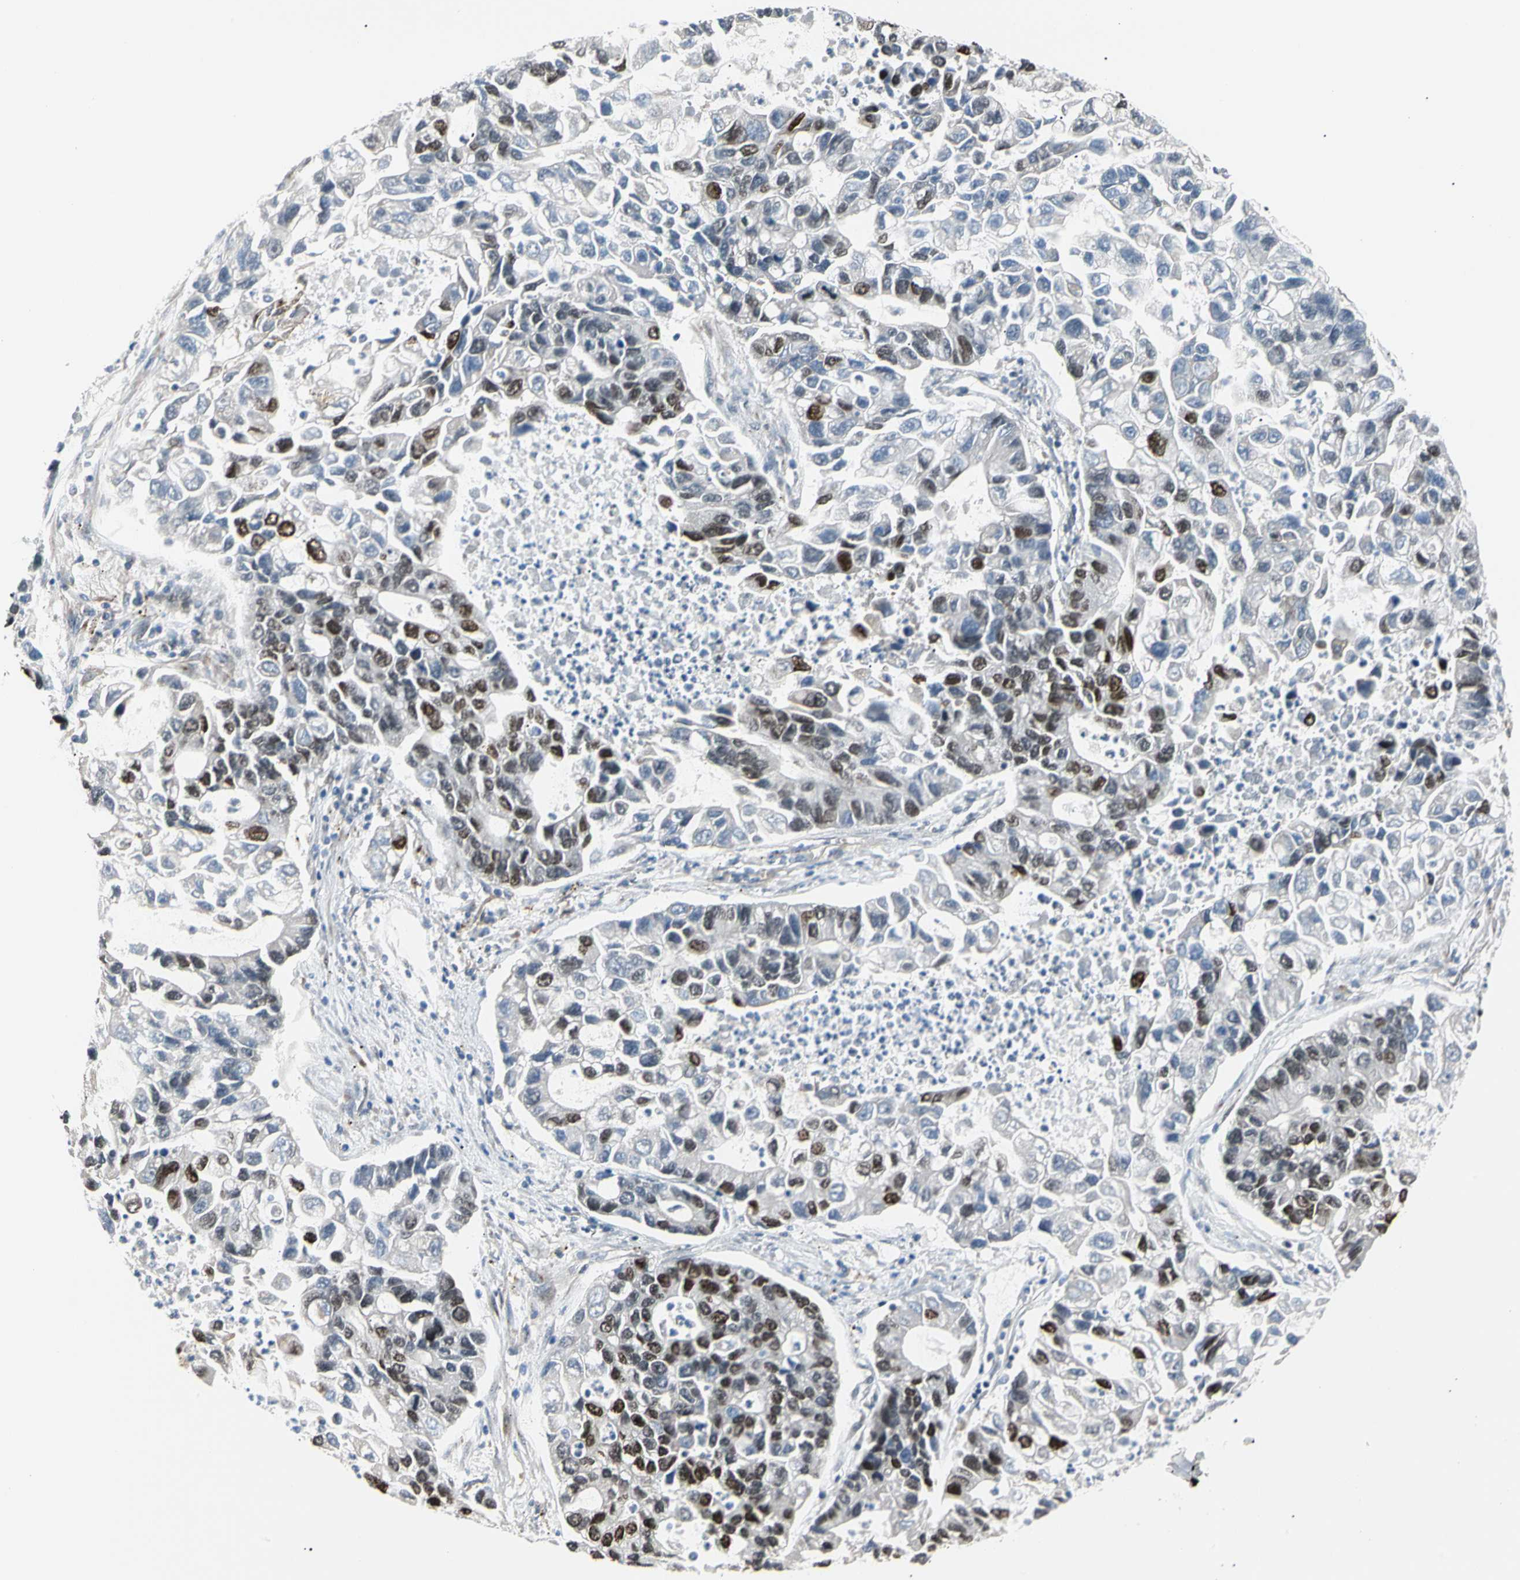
{"staining": {"intensity": "strong", "quantity": "<25%", "location": "nuclear"}, "tissue": "lung cancer", "cell_type": "Tumor cells", "image_type": "cancer", "snomed": [{"axis": "morphology", "description": "Adenocarcinoma, NOS"}, {"axis": "topography", "description": "Lung"}], "caption": "This image exhibits IHC staining of lung adenocarcinoma, with medium strong nuclear expression in approximately <25% of tumor cells.", "gene": "E2F1", "patient": {"sex": "female", "age": 51}}